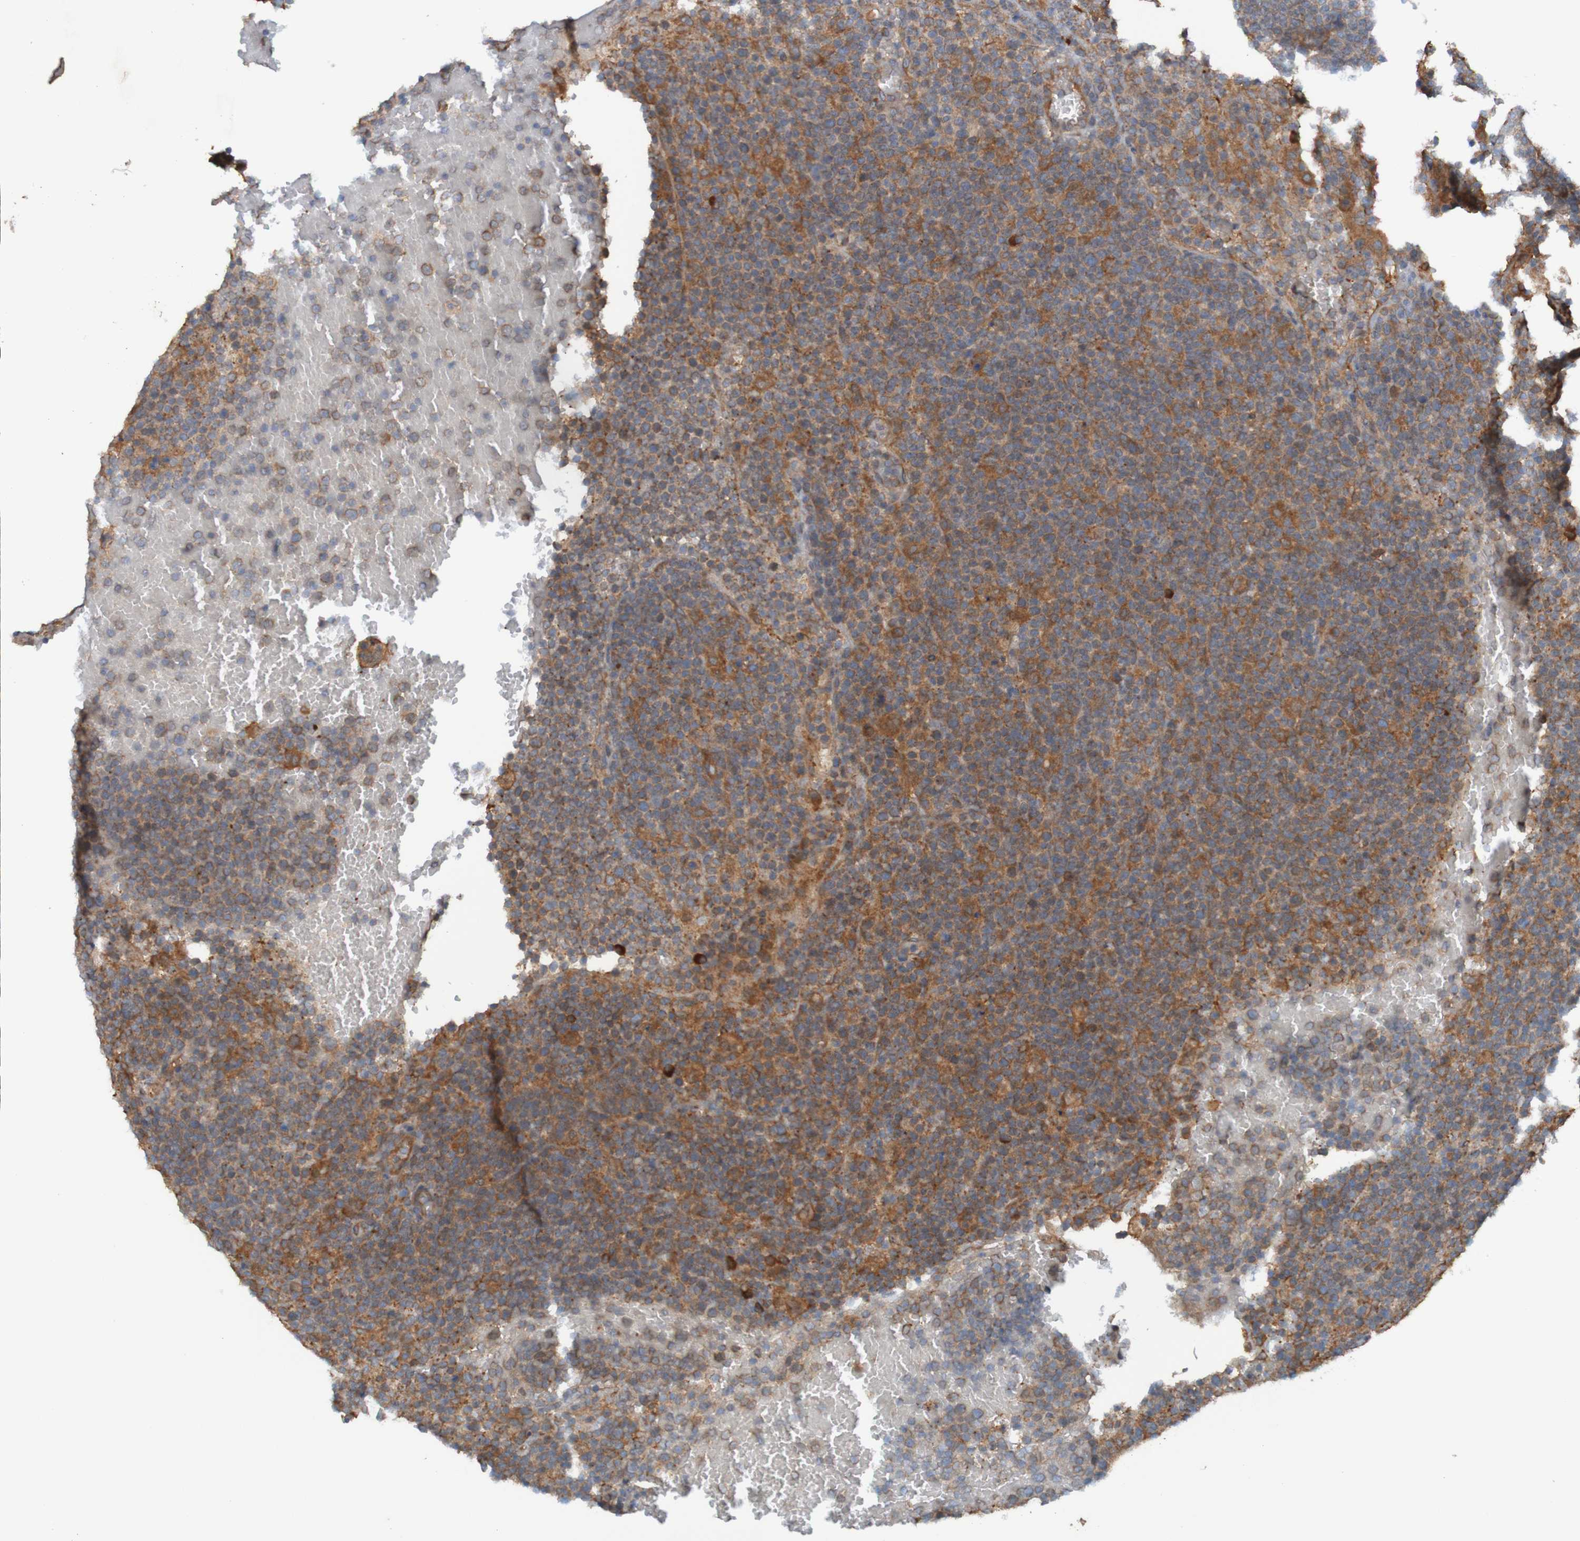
{"staining": {"intensity": "moderate", "quantity": ">75%", "location": "cytoplasmic/membranous"}, "tissue": "lymphoma", "cell_type": "Tumor cells", "image_type": "cancer", "snomed": [{"axis": "morphology", "description": "Malignant lymphoma, non-Hodgkin's type, High grade"}, {"axis": "topography", "description": "Lymph node"}], "caption": "The immunohistochemical stain labels moderate cytoplasmic/membranous staining in tumor cells of malignant lymphoma, non-Hodgkin's type (high-grade) tissue.", "gene": "DNAJC4", "patient": {"sex": "male", "age": 61}}